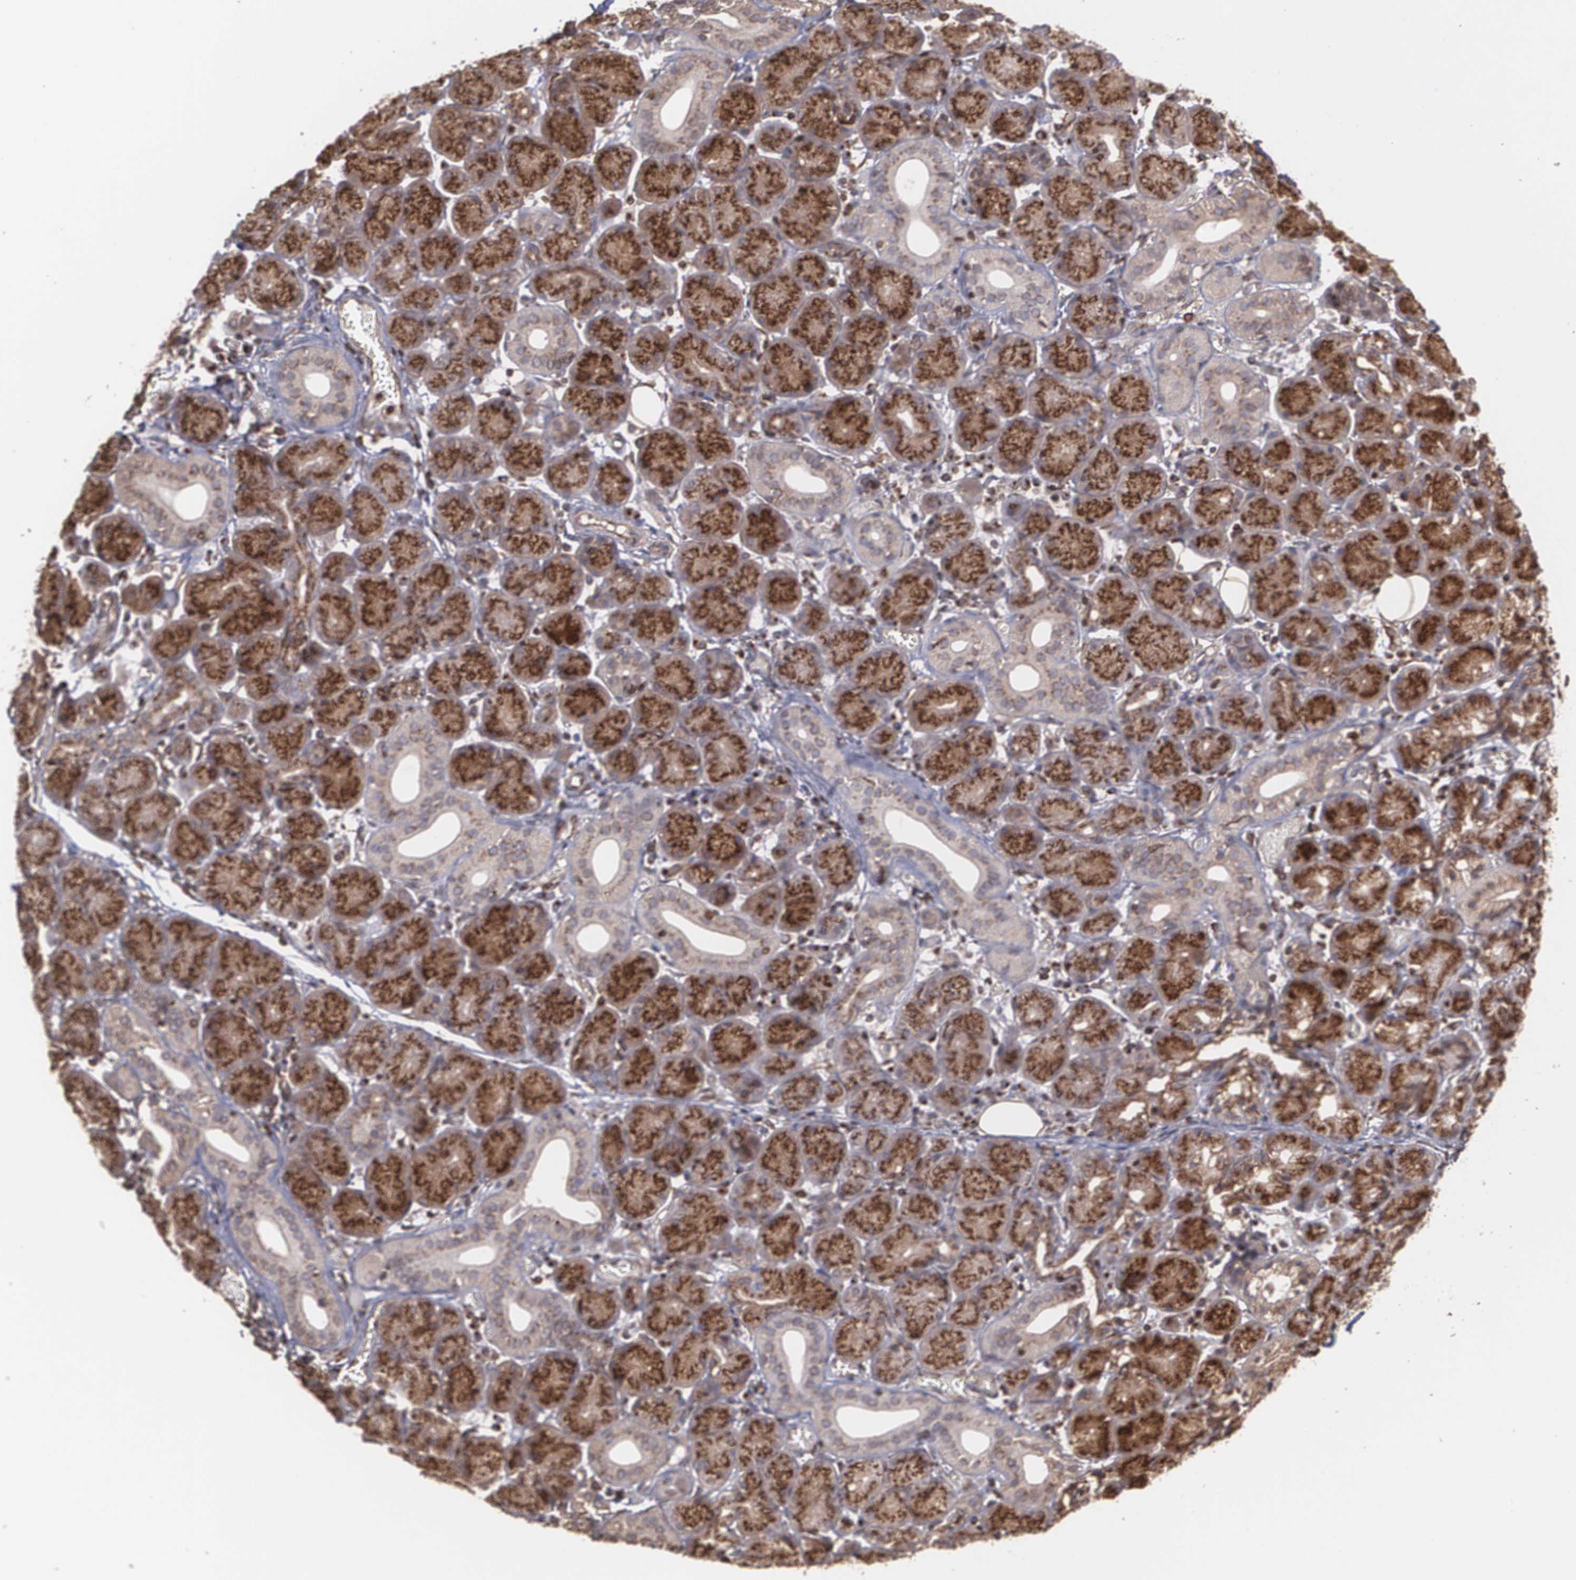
{"staining": {"intensity": "strong", "quantity": ">75%", "location": "cytoplasmic/membranous"}, "tissue": "salivary gland", "cell_type": "Glandular cells", "image_type": "normal", "snomed": [{"axis": "morphology", "description": "Normal tissue, NOS"}, {"axis": "topography", "description": "Salivary gland"}], "caption": "Salivary gland stained with DAB immunohistochemistry (IHC) displays high levels of strong cytoplasmic/membranous expression in approximately >75% of glandular cells.", "gene": "TRIP11", "patient": {"sex": "female", "age": 24}}